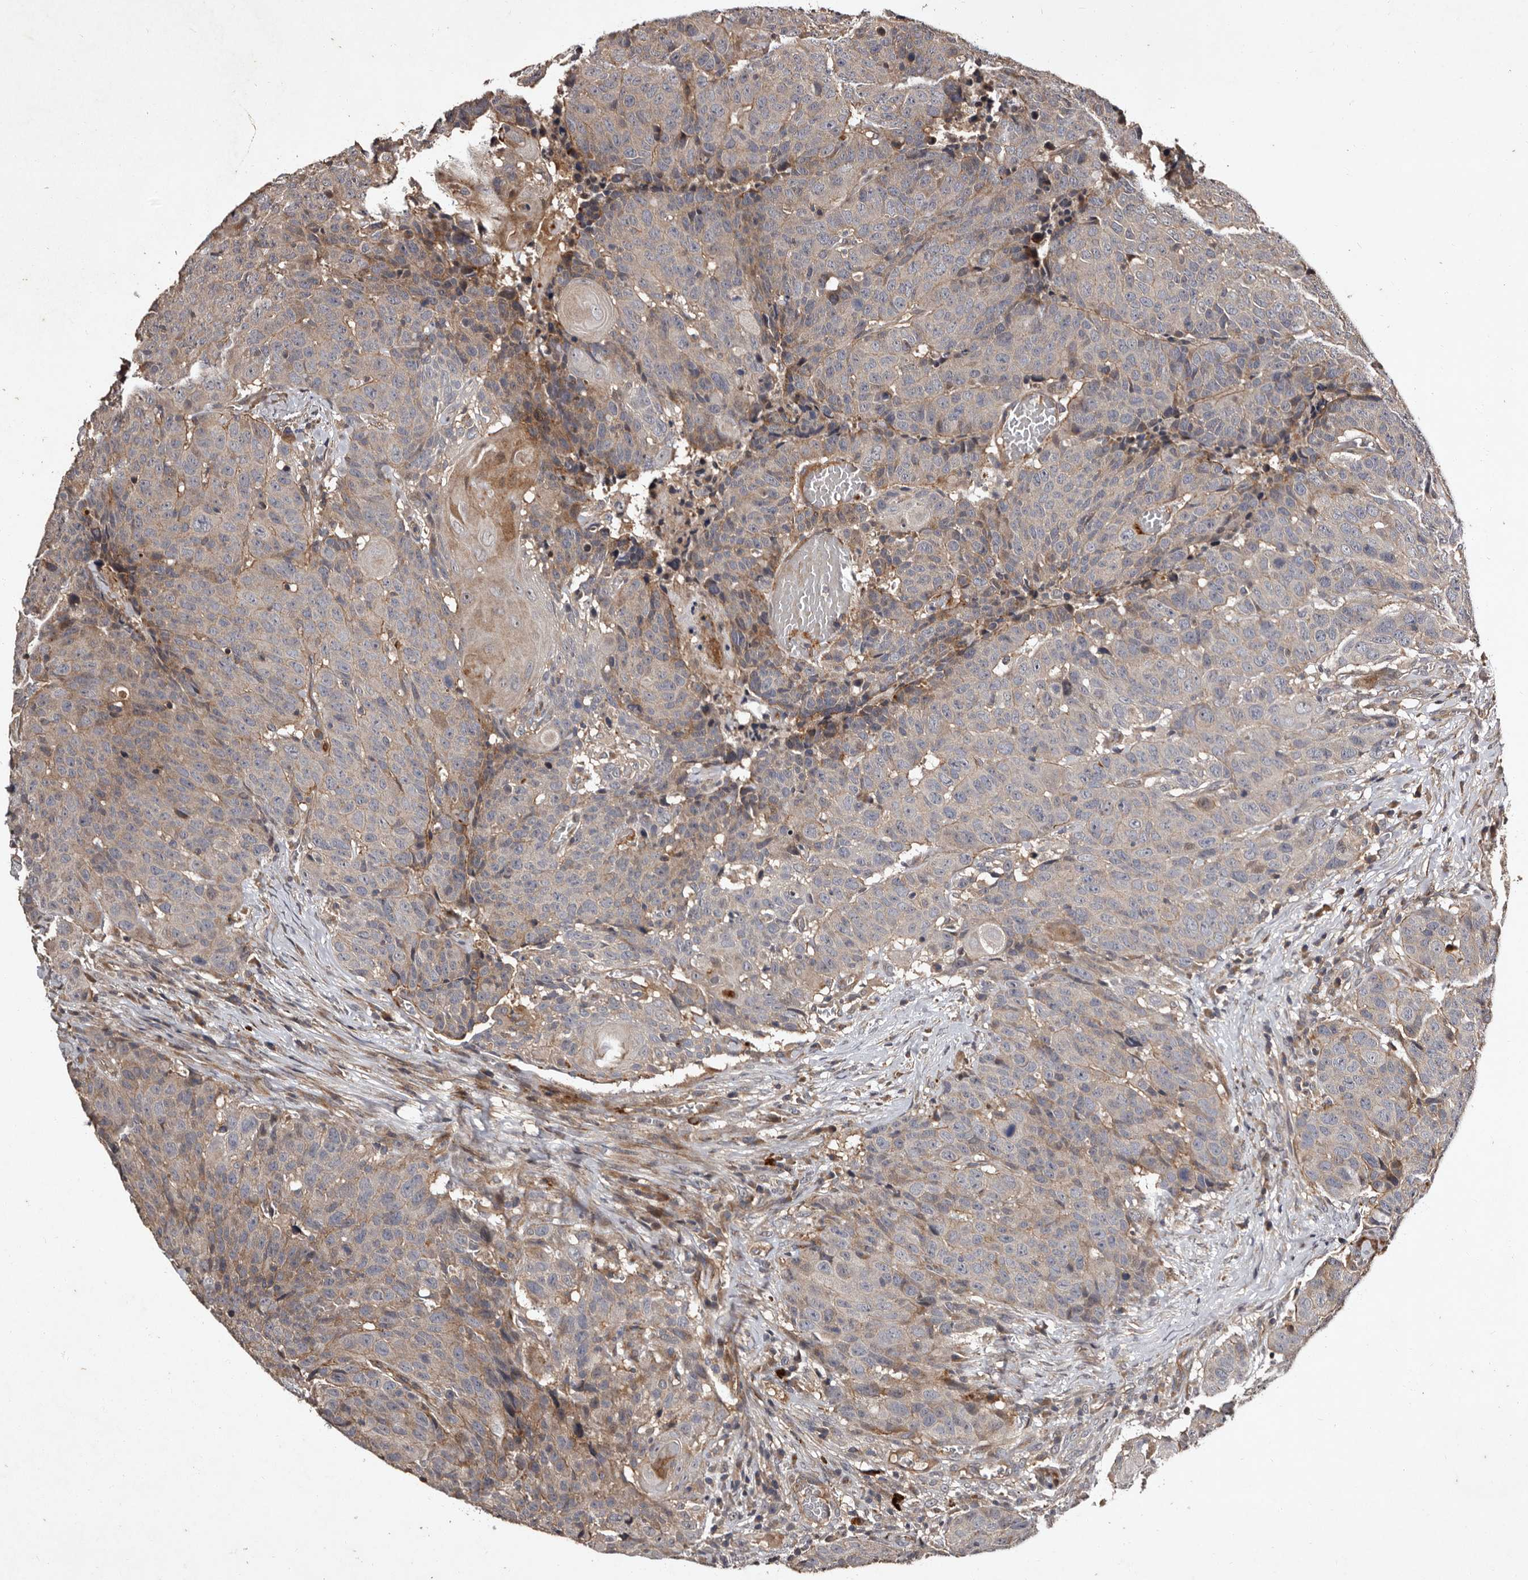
{"staining": {"intensity": "negative", "quantity": "none", "location": "none"}, "tissue": "head and neck cancer", "cell_type": "Tumor cells", "image_type": "cancer", "snomed": [{"axis": "morphology", "description": "Squamous cell carcinoma, NOS"}, {"axis": "topography", "description": "Head-Neck"}], "caption": "There is no significant positivity in tumor cells of head and neck squamous cell carcinoma.", "gene": "PRKD3", "patient": {"sex": "male", "age": 66}}